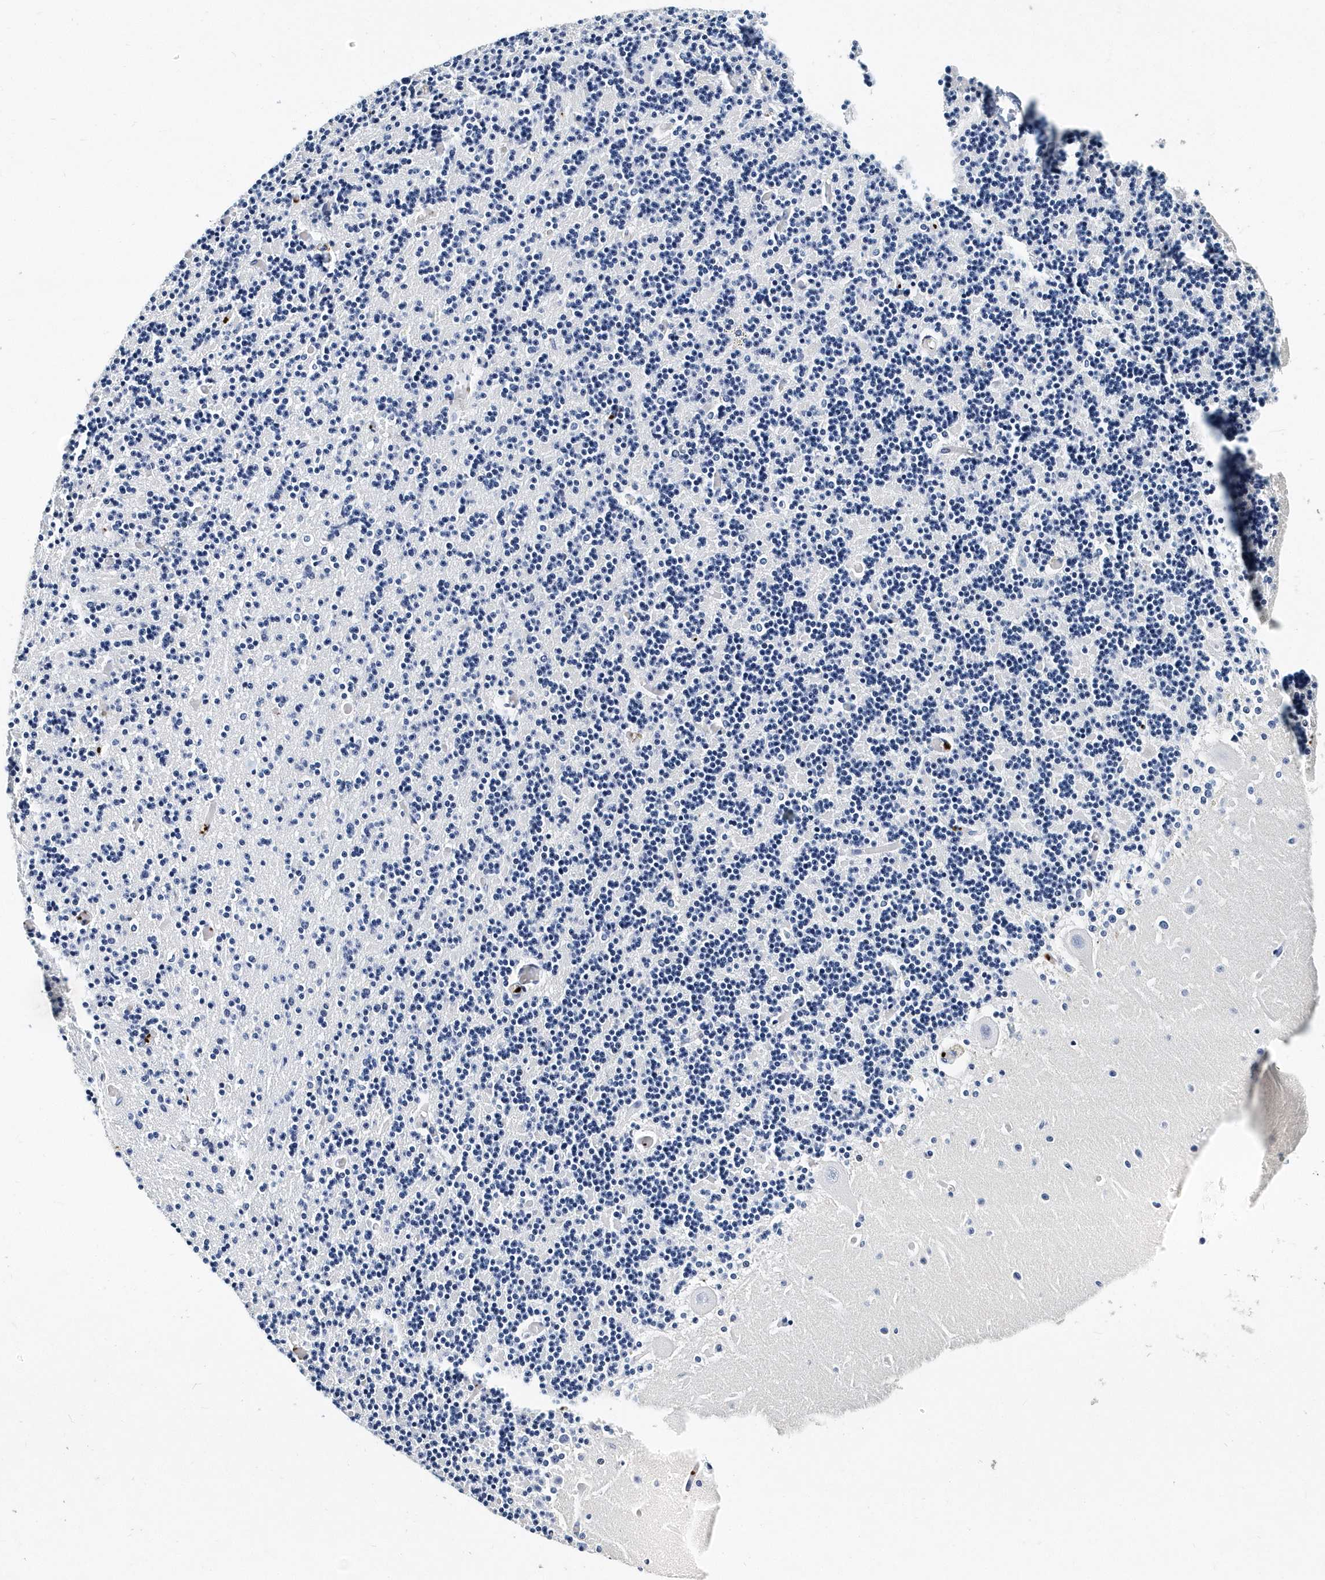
{"staining": {"intensity": "negative", "quantity": "none", "location": "none"}, "tissue": "cerebellum", "cell_type": "Cells in granular layer", "image_type": "normal", "snomed": [{"axis": "morphology", "description": "Normal tissue, NOS"}, {"axis": "topography", "description": "Cerebellum"}], "caption": "The photomicrograph exhibits no staining of cells in granular layer in benign cerebellum.", "gene": "ITGA2B", "patient": {"sex": "male", "age": 37}}